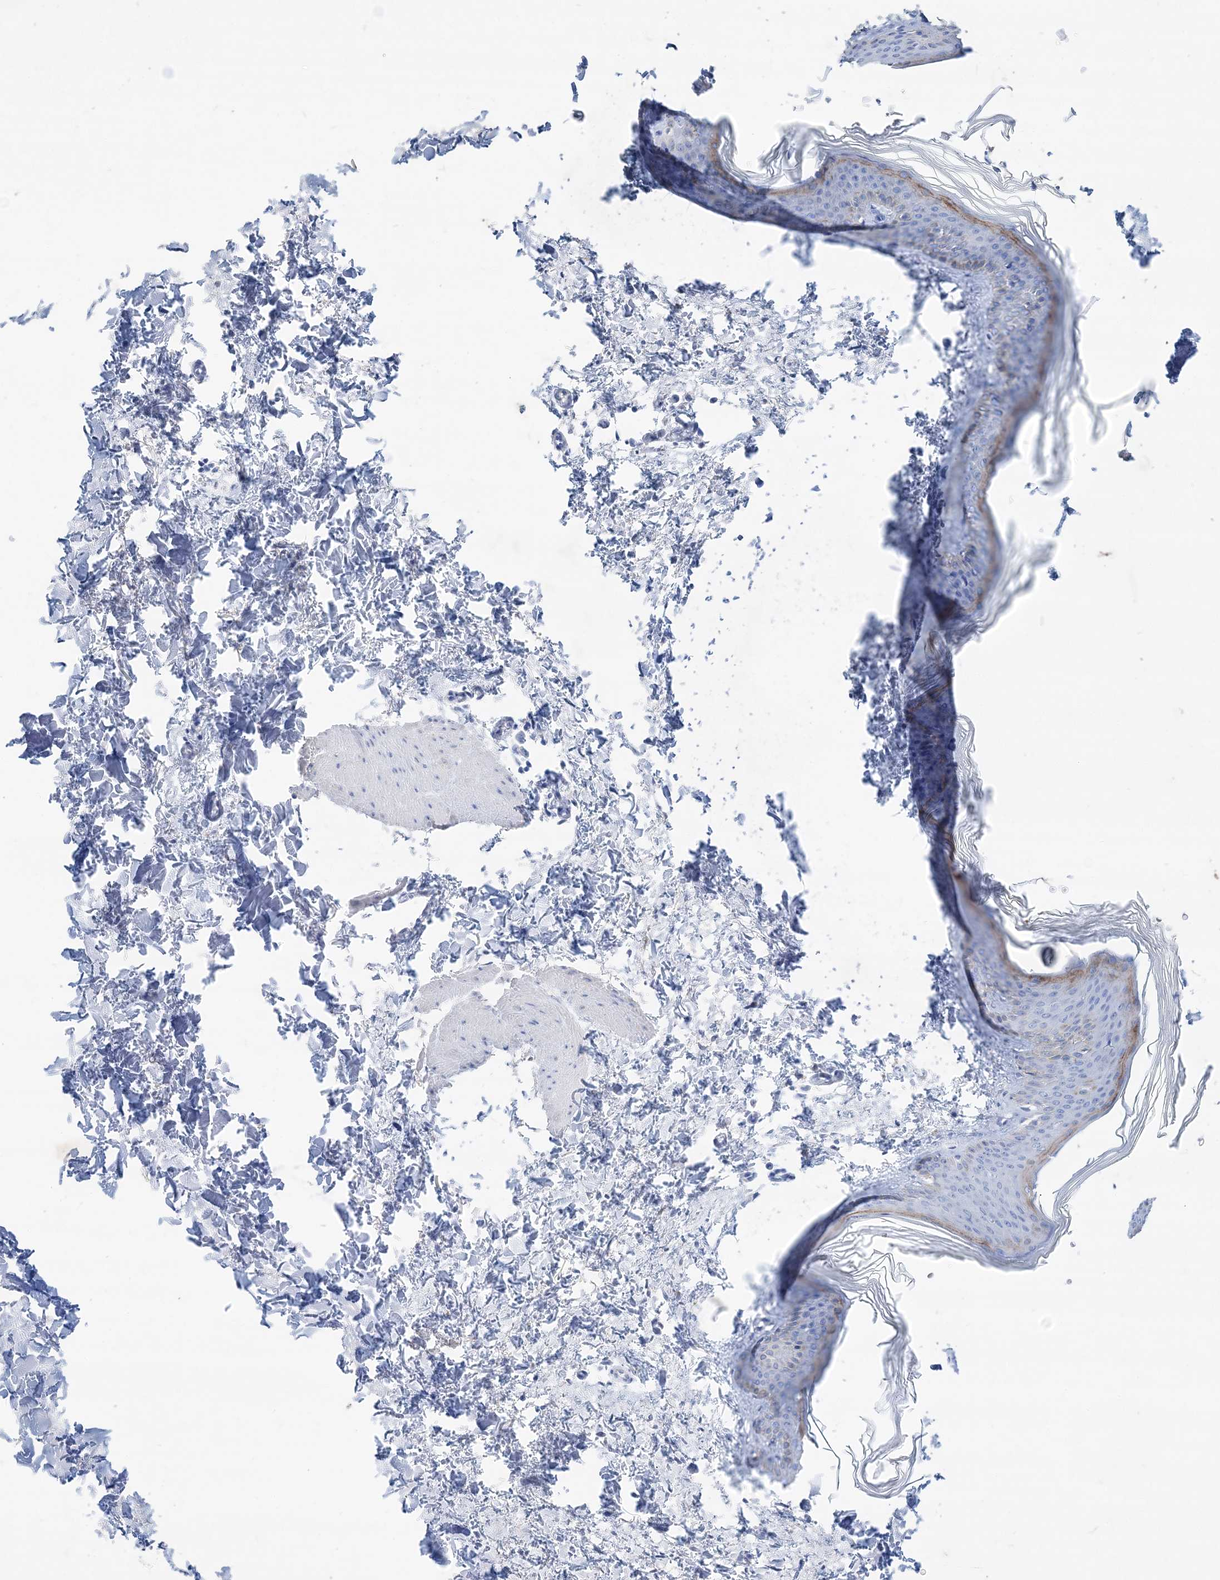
{"staining": {"intensity": "negative", "quantity": "none", "location": "none"}, "tissue": "skin", "cell_type": "Fibroblasts", "image_type": "normal", "snomed": [{"axis": "morphology", "description": "Normal tissue, NOS"}, {"axis": "topography", "description": "Skin"}], "caption": "Skin was stained to show a protein in brown. There is no significant staining in fibroblasts. The staining was performed using DAB to visualize the protein expression in brown, while the nuclei were stained in blue with hematoxylin (Magnification: 20x).", "gene": "SPINK7", "patient": {"sex": "female", "age": 27}}